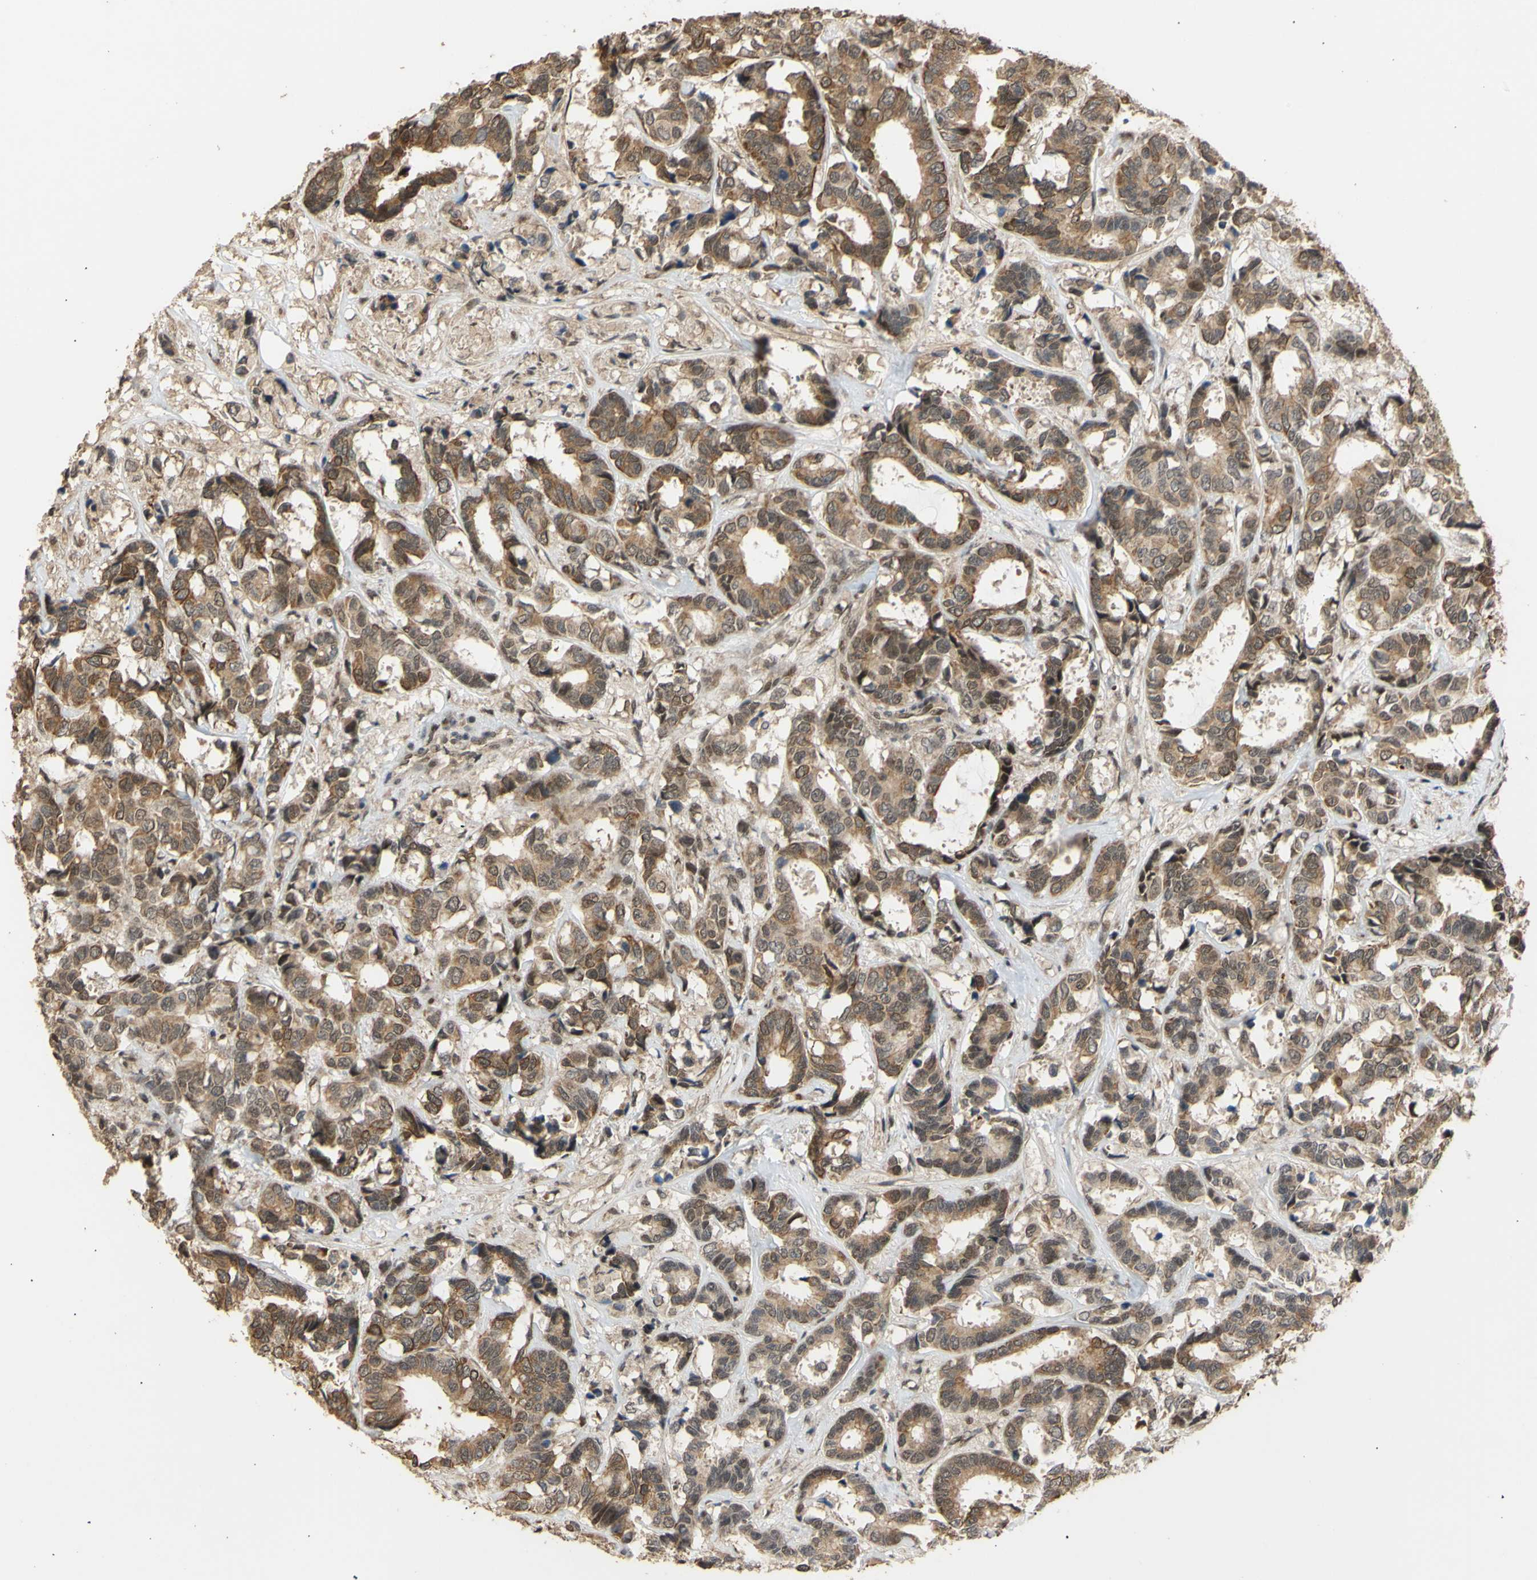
{"staining": {"intensity": "moderate", "quantity": ">75%", "location": "cytoplasmic/membranous"}, "tissue": "breast cancer", "cell_type": "Tumor cells", "image_type": "cancer", "snomed": [{"axis": "morphology", "description": "Duct carcinoma"}, {"axis": "topography", "description": "Breast"}], "caption": "Immunohistochemical staining of breast intraductal carcinoma exhibits moderate cytoplasmic/membranous protein expression in about >75% of tumor cells.", "gene": "GTF2E2", "patient": {"sex": "female", "age": 87}}